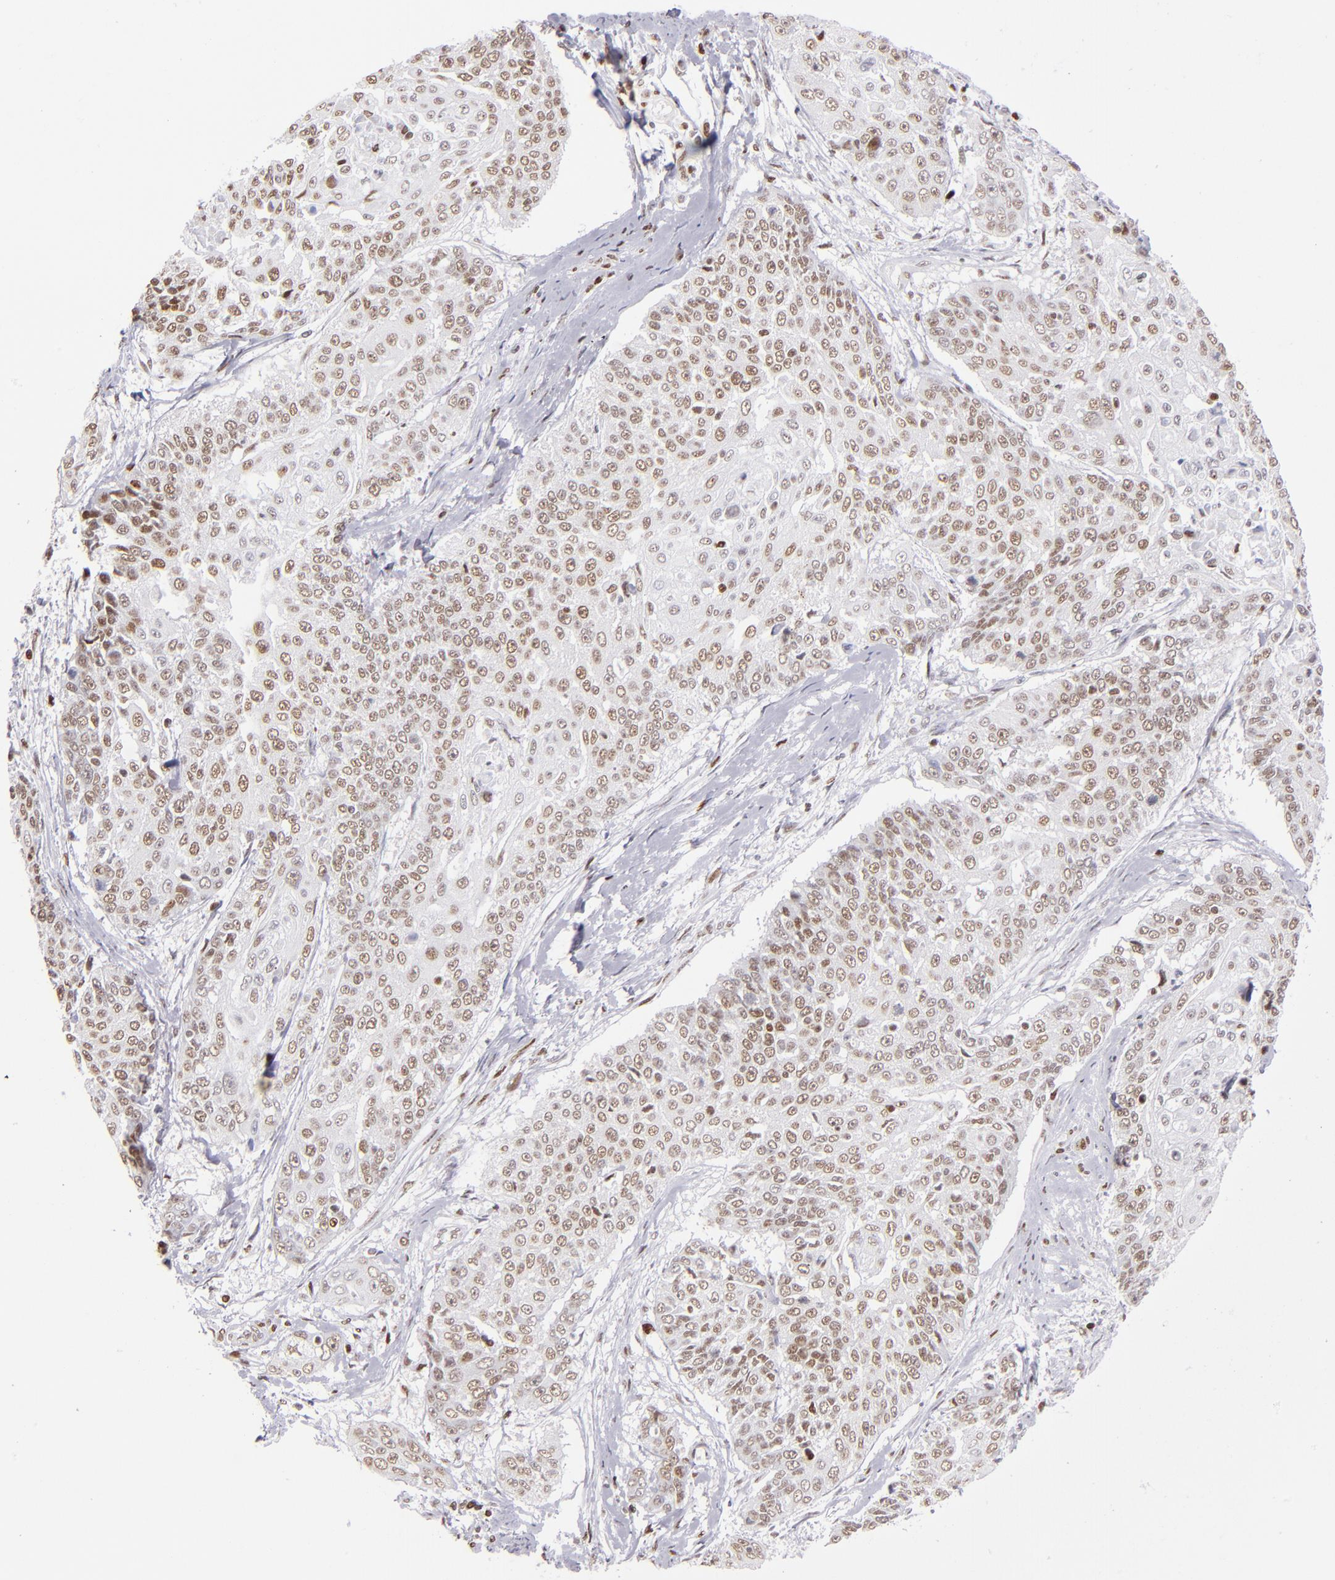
{"staining": {"intensity": "moderate", "quantity": "25%-75%", "location": "nuclear"}, "tissue": "cervical cancer", "cell_type": "Tumor cells", "image_type": "cancer", "snomed": [{"axis": "morphology", "description": "Squamous cell carcinoma, NOS"}, {"axis": "topography", "description": "Cervix"}], "caption": "Immunohistochemical staining of human cervical squamous cell carcinoma shows moderate nuclear protein staining in about 25%-75% of tumor cells. The protein of interest is stained brown, and the nuclei are stained in blue (DAB IHC with brightfield microscopy, high magnification).", "gene": "POLA1", "patient": {"sex": "female", "age": 64}}